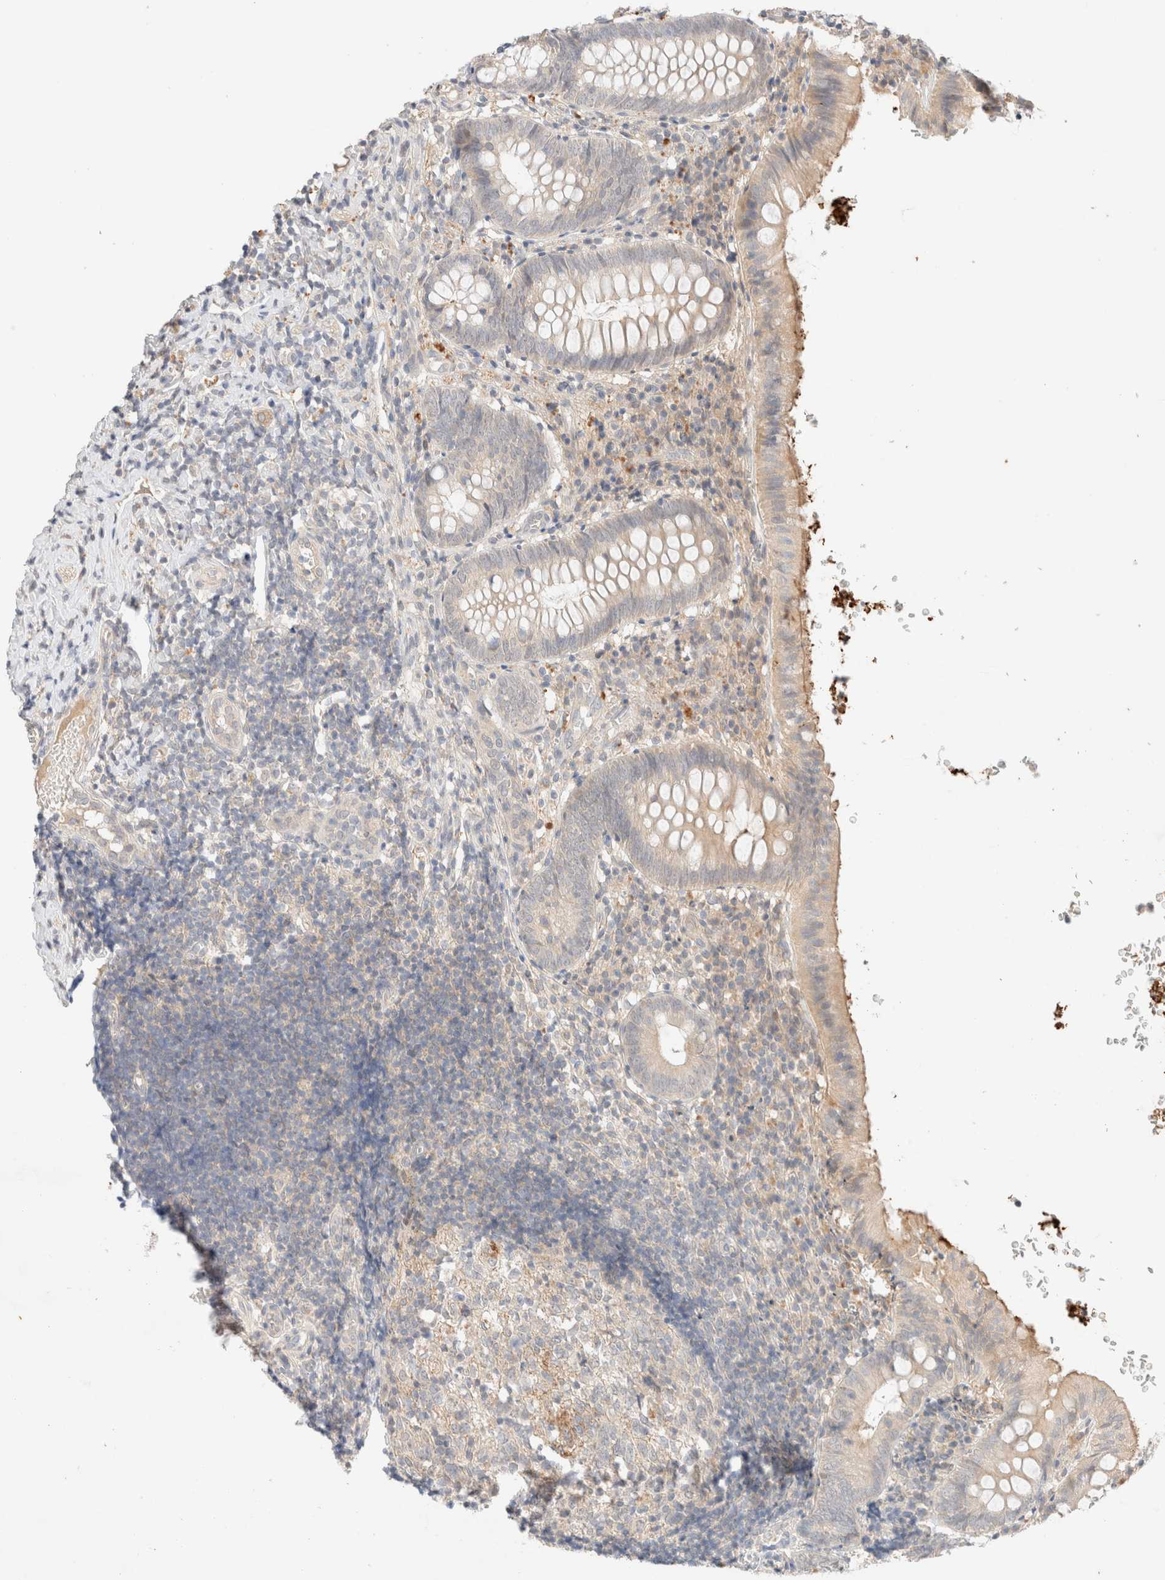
{"staining": {"intensity": "weak", "quantity": "25%-75%", "location": "cytoplasmic/membranous"}, "tissue": "appendix", "cell_type": "Glandular cells", "image_type": "normal", "snomed": [{"axis": "morphology", "description": "Normal tissue, NOS"}, {"axis": "topography", "description": "Appendix"}], "caption": "Immunohistochemistry (DAB) staining of normal human appendix reveals weak cytoplasmic/membranous protein positivity in approximately 25%-75% of glandular cells.", "gene": "SARM1", "patient": {"sex": "male", "age": 8}}